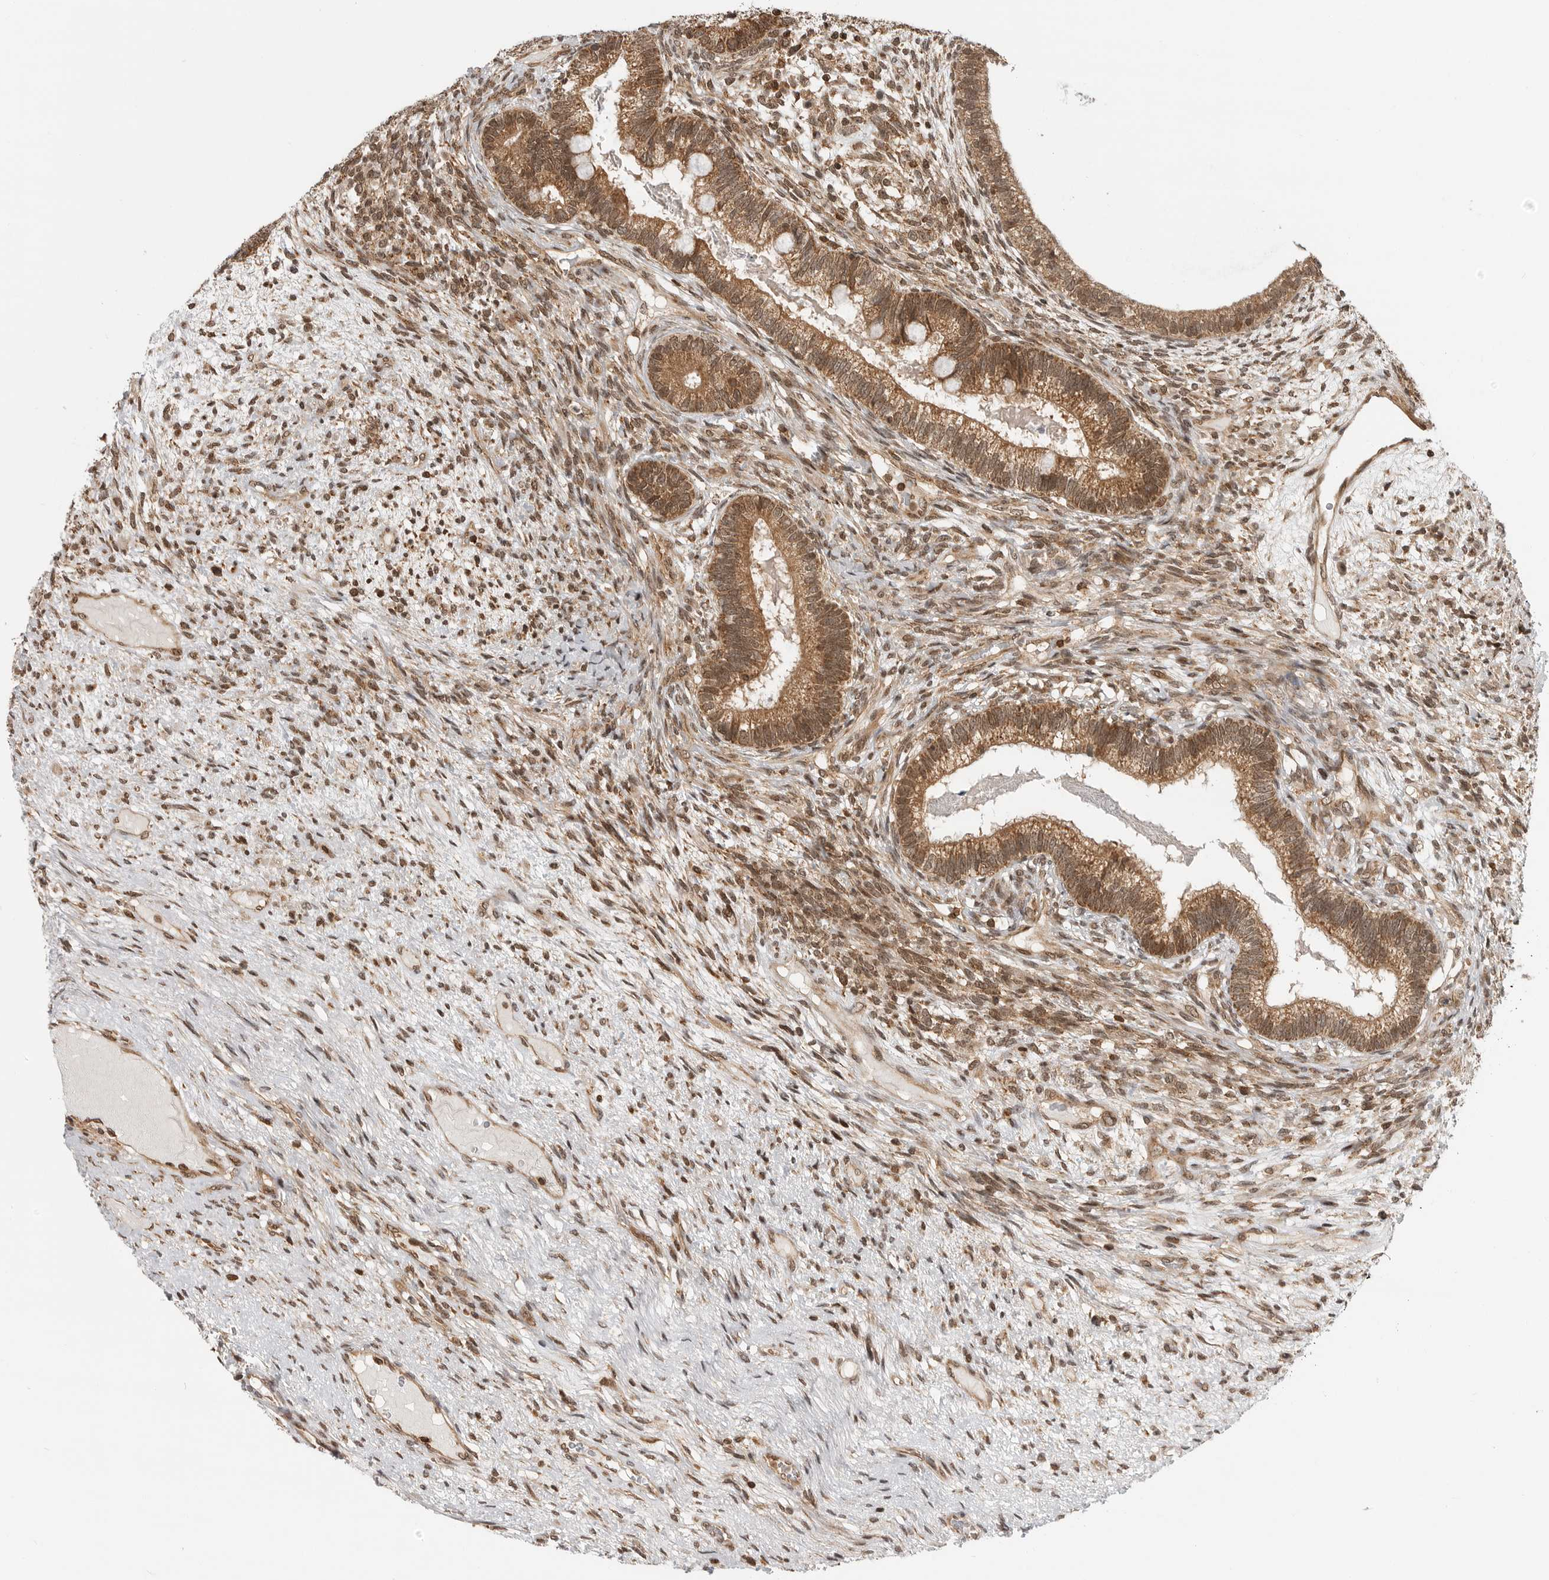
{"staining": {"intensity": "moderate", "quantity": ">75%", "location": "cytoplasmic/membranous,nuclear"}, "tissue": "testis cancer", "cell_type": "Tumor cells", "image_type": "cancer", "snomed": [{"axis": "morphology", "description": "Seminoma, NOS"}, {"axis": "morphology", "description": "Carcinoma, Embryonal, NOS"}, {"axis": "topography", "description": "Testis"}], "caption": "Immunohistochemical staining of embryonal carcinoma (testis) demonstrates medium levels of moderate cytoplasmic/membranous and nuclear expression in about >75% of tumor cells. (IHC, brightfield microscopy, high magnification).", "gene": "SZRD1", "patient": {"sex": "male", "age": 28}}